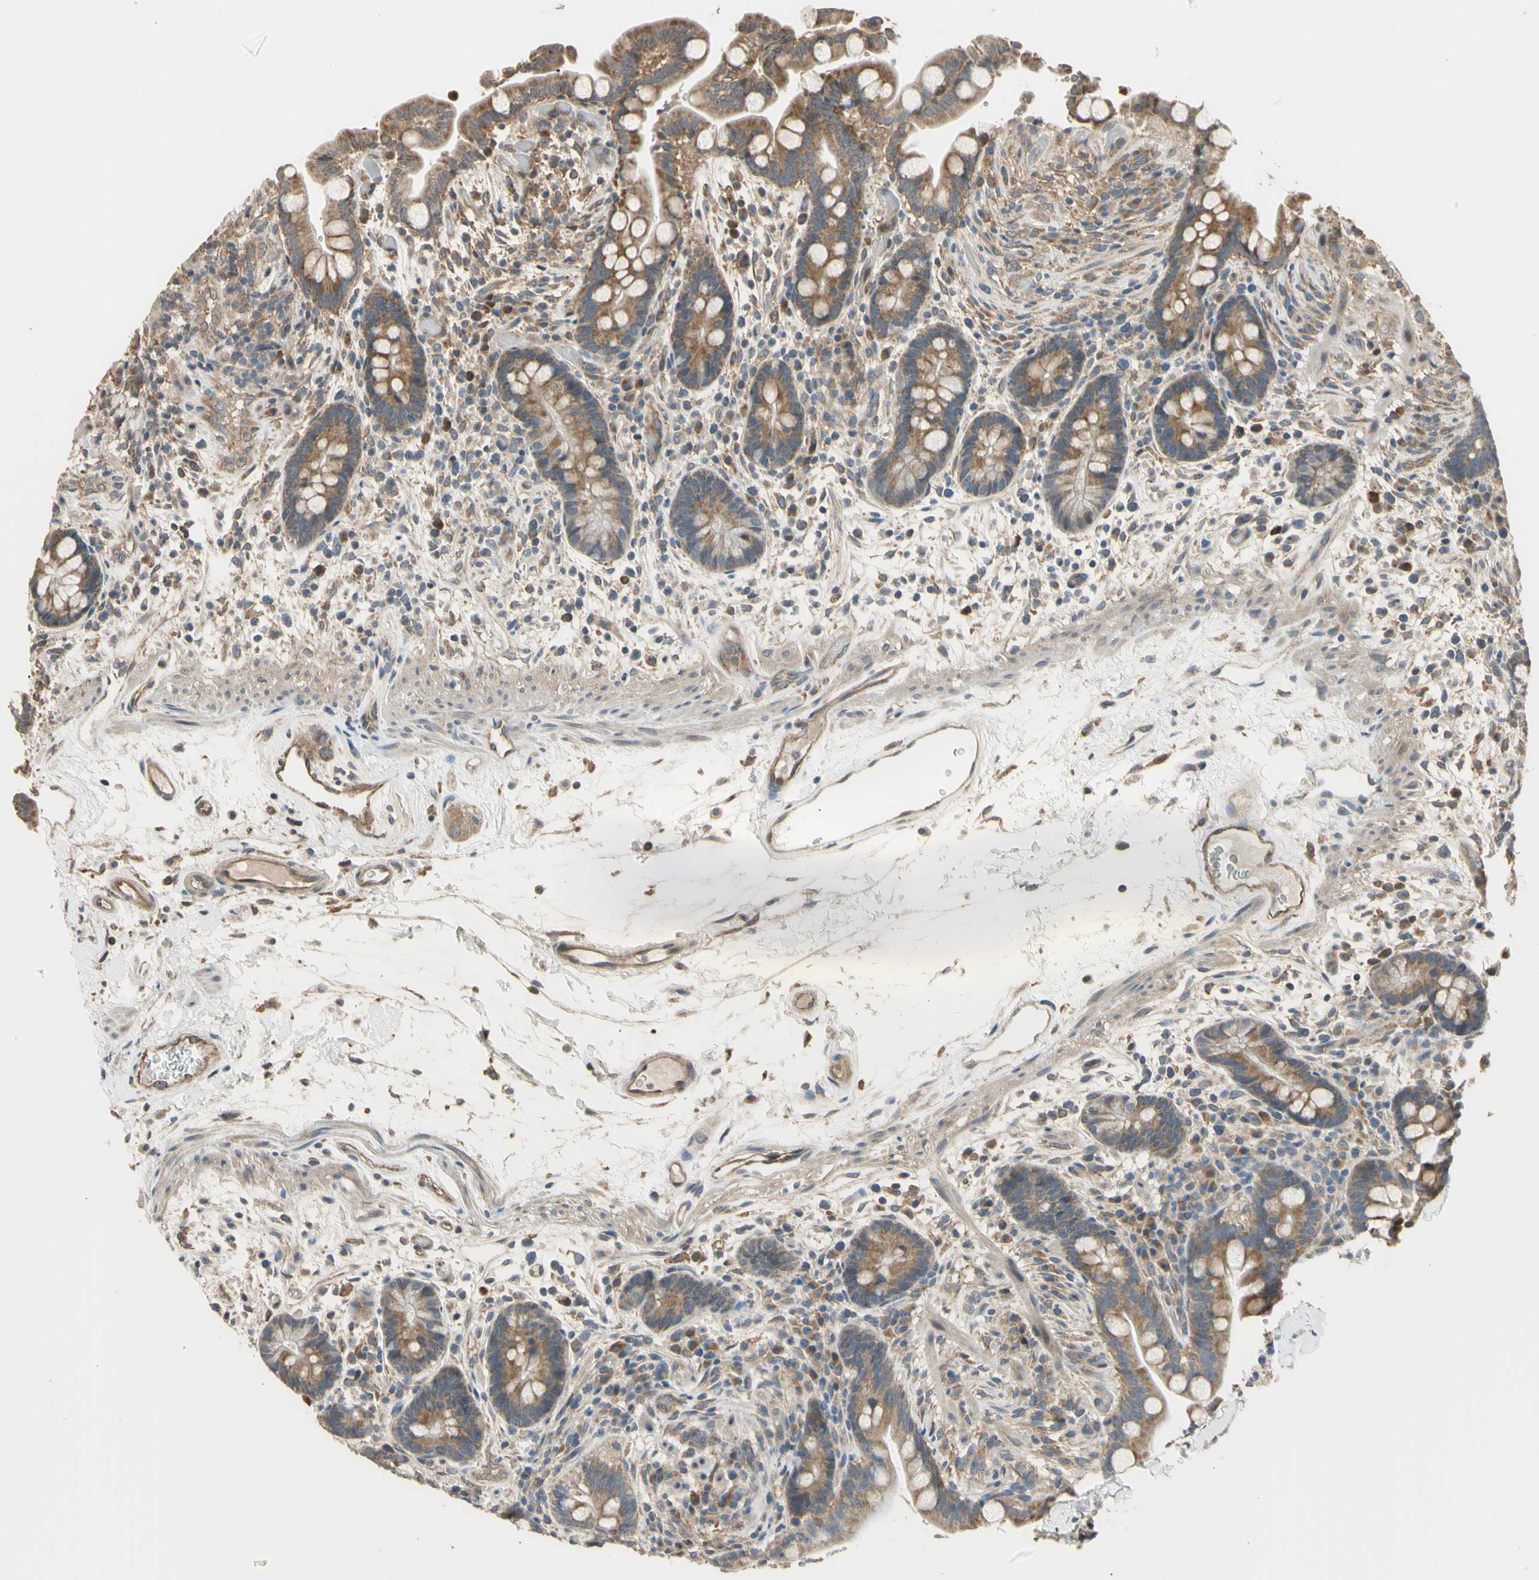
{"staining": {"intensity": "moderate", "quantity": ">75%", "location": "cytoplasmic/membranous"}, "tissue": "colon", "cell_type": "Endothelial cells", "image_type": "normal", "snomed": [{"axis": "morphology", "description": "Normal tissue, NOS"}, {"axis": "topography", "description": "Colon"}], "caption": "Normal colon reveals moderate cytoplasmic/membranous positivity in about >75% of endothelial cells (DAB IHC, brown staining for protein, blue staining for nuclei)..", "gene": "EFNB2", "patient": {"sex": "male", "age": 73}}